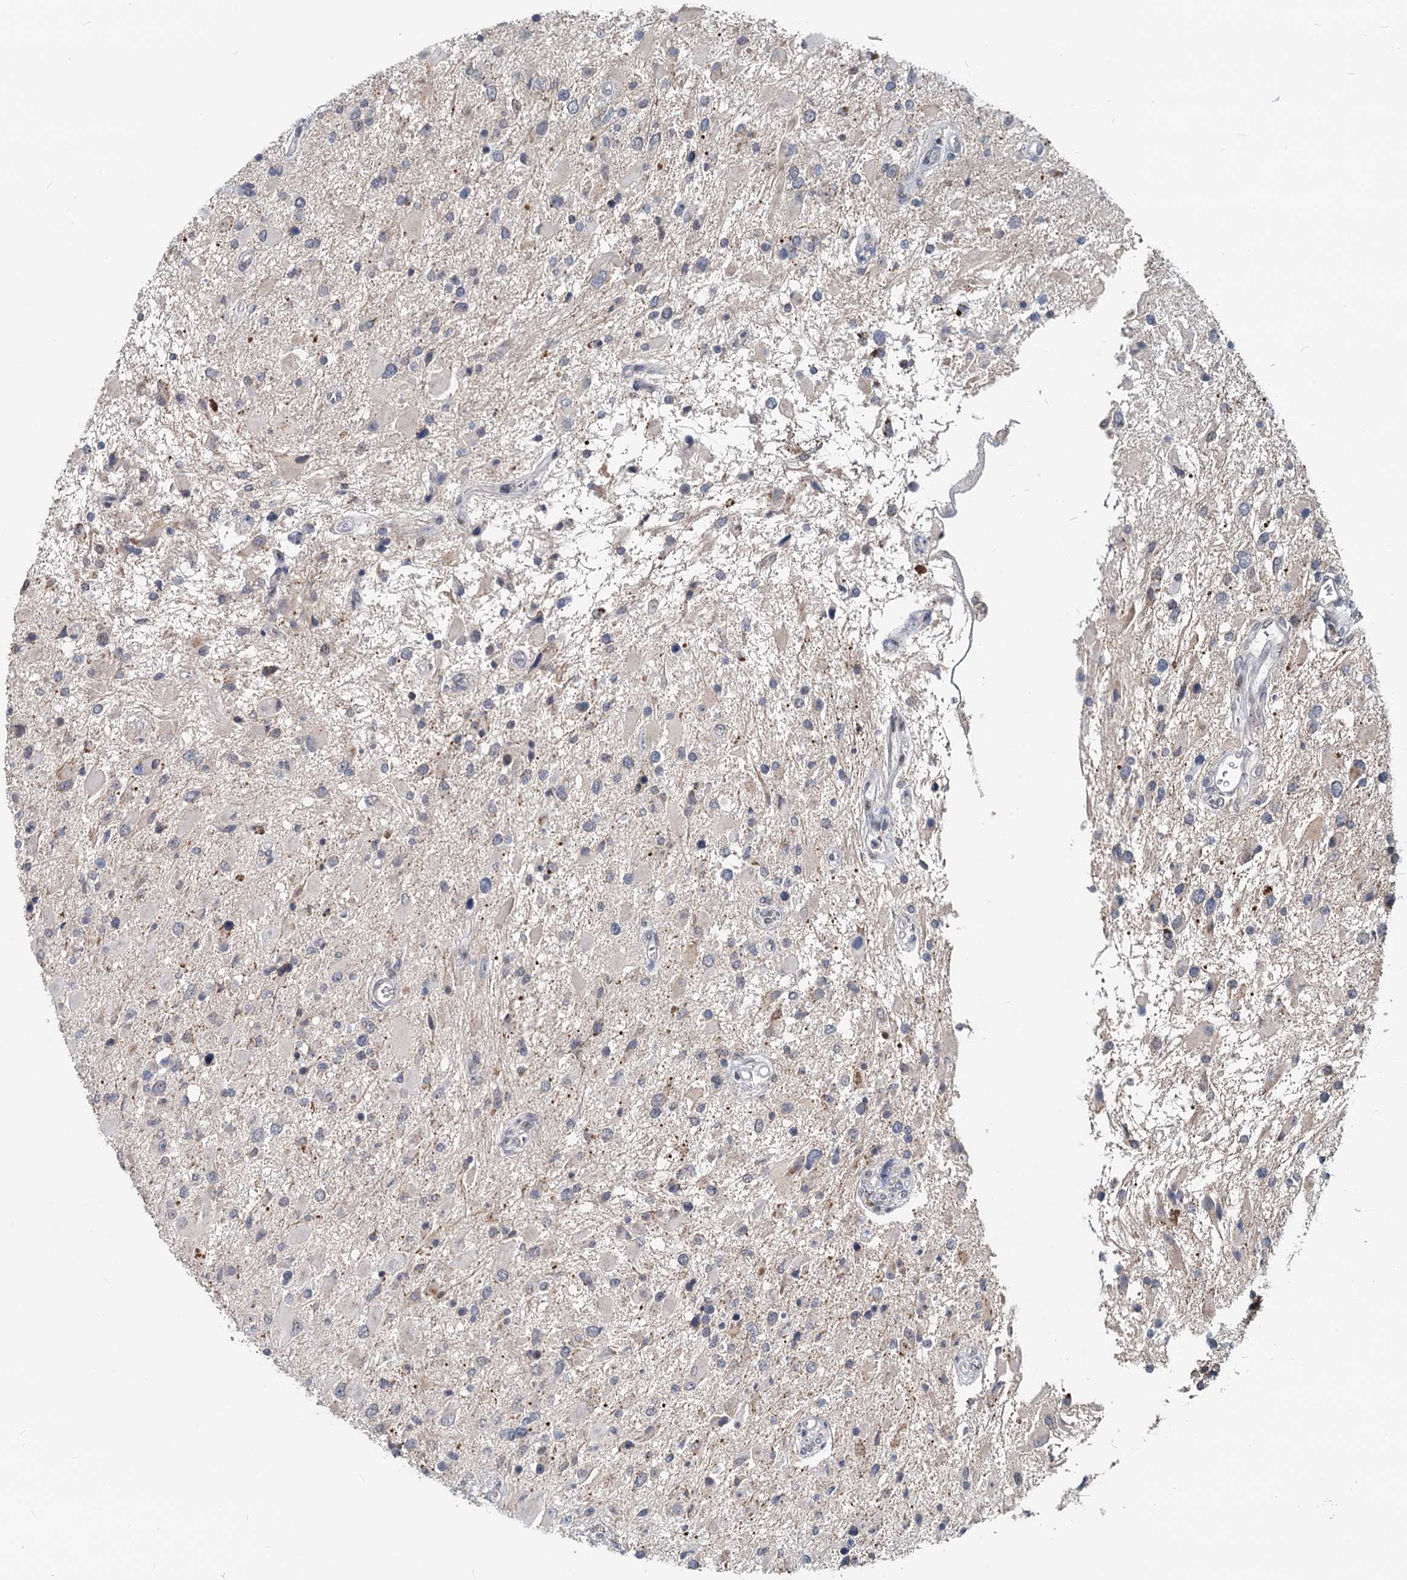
{"staining": {"intensity": "negative", "quantity": "none", "location": "none"}, "tissue": "glioma", "cell_type": "Tumor cells", "image_type": "cancer", "snomed": [{"axis": "morphology", "description": "Glioma, malignant, High grade"}, {"axis": "topography", "description": "Brain"}], "caption": "Photomicrograph shows no significant protein positivity in tumor cells of glioma. Nuclei are stained in blue.", "gene": "RITA1", "patient": {"sex": "male", "age": 53}}